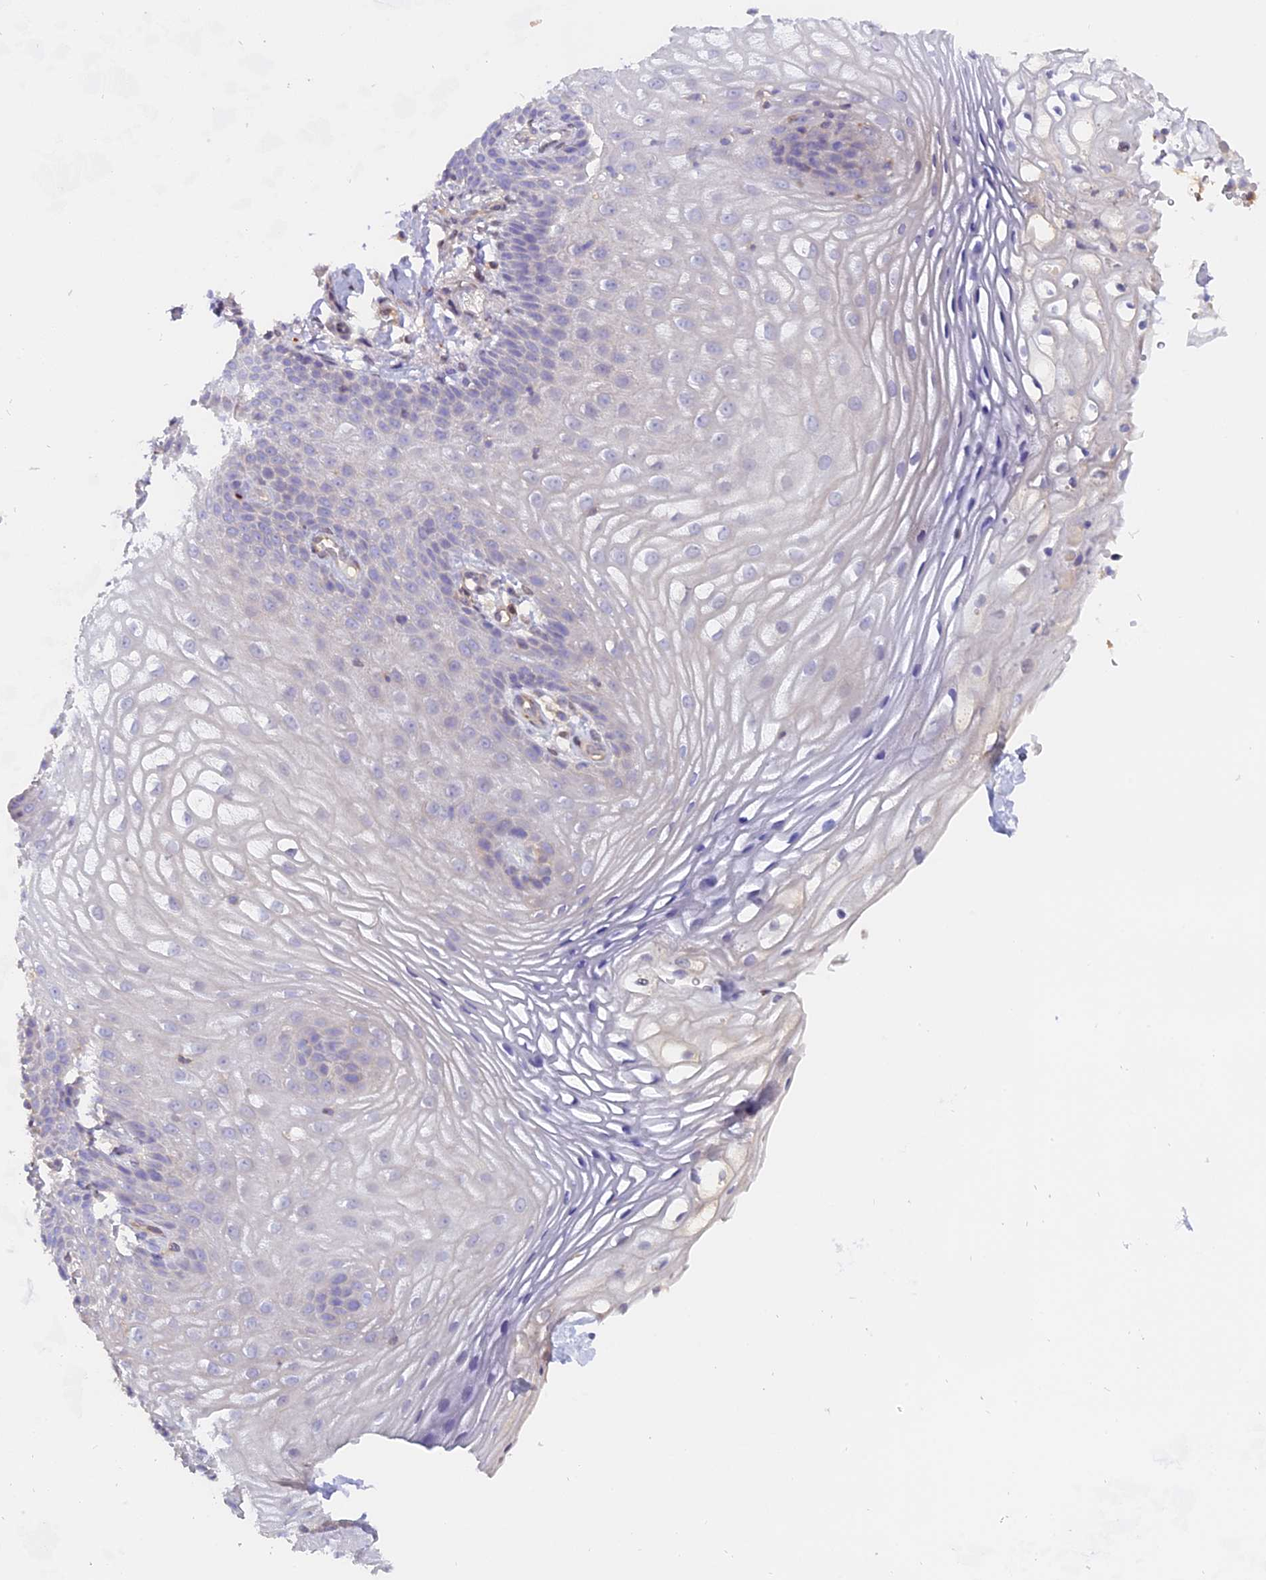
{"staining": {"intensity": "negative", "quantity": "none", "location": "none"}, "tissue": "vagina", "cell_type": "Squamous epithelial cells", "image_type": "normal", "snomed": [{"axis": "morphology", "description": "Normal tissue, NOS"}, {"axis": "topography", "description": "Vagina"}], "caption": "Squamous epithelial cells show no significant expression in benign vagina. The staining is performed using DAB brown chromogen with nuclei counter-stained in using hematoxylin.", "gene": "FAM118B", "patient": {"sex": "female", "age": 60}}